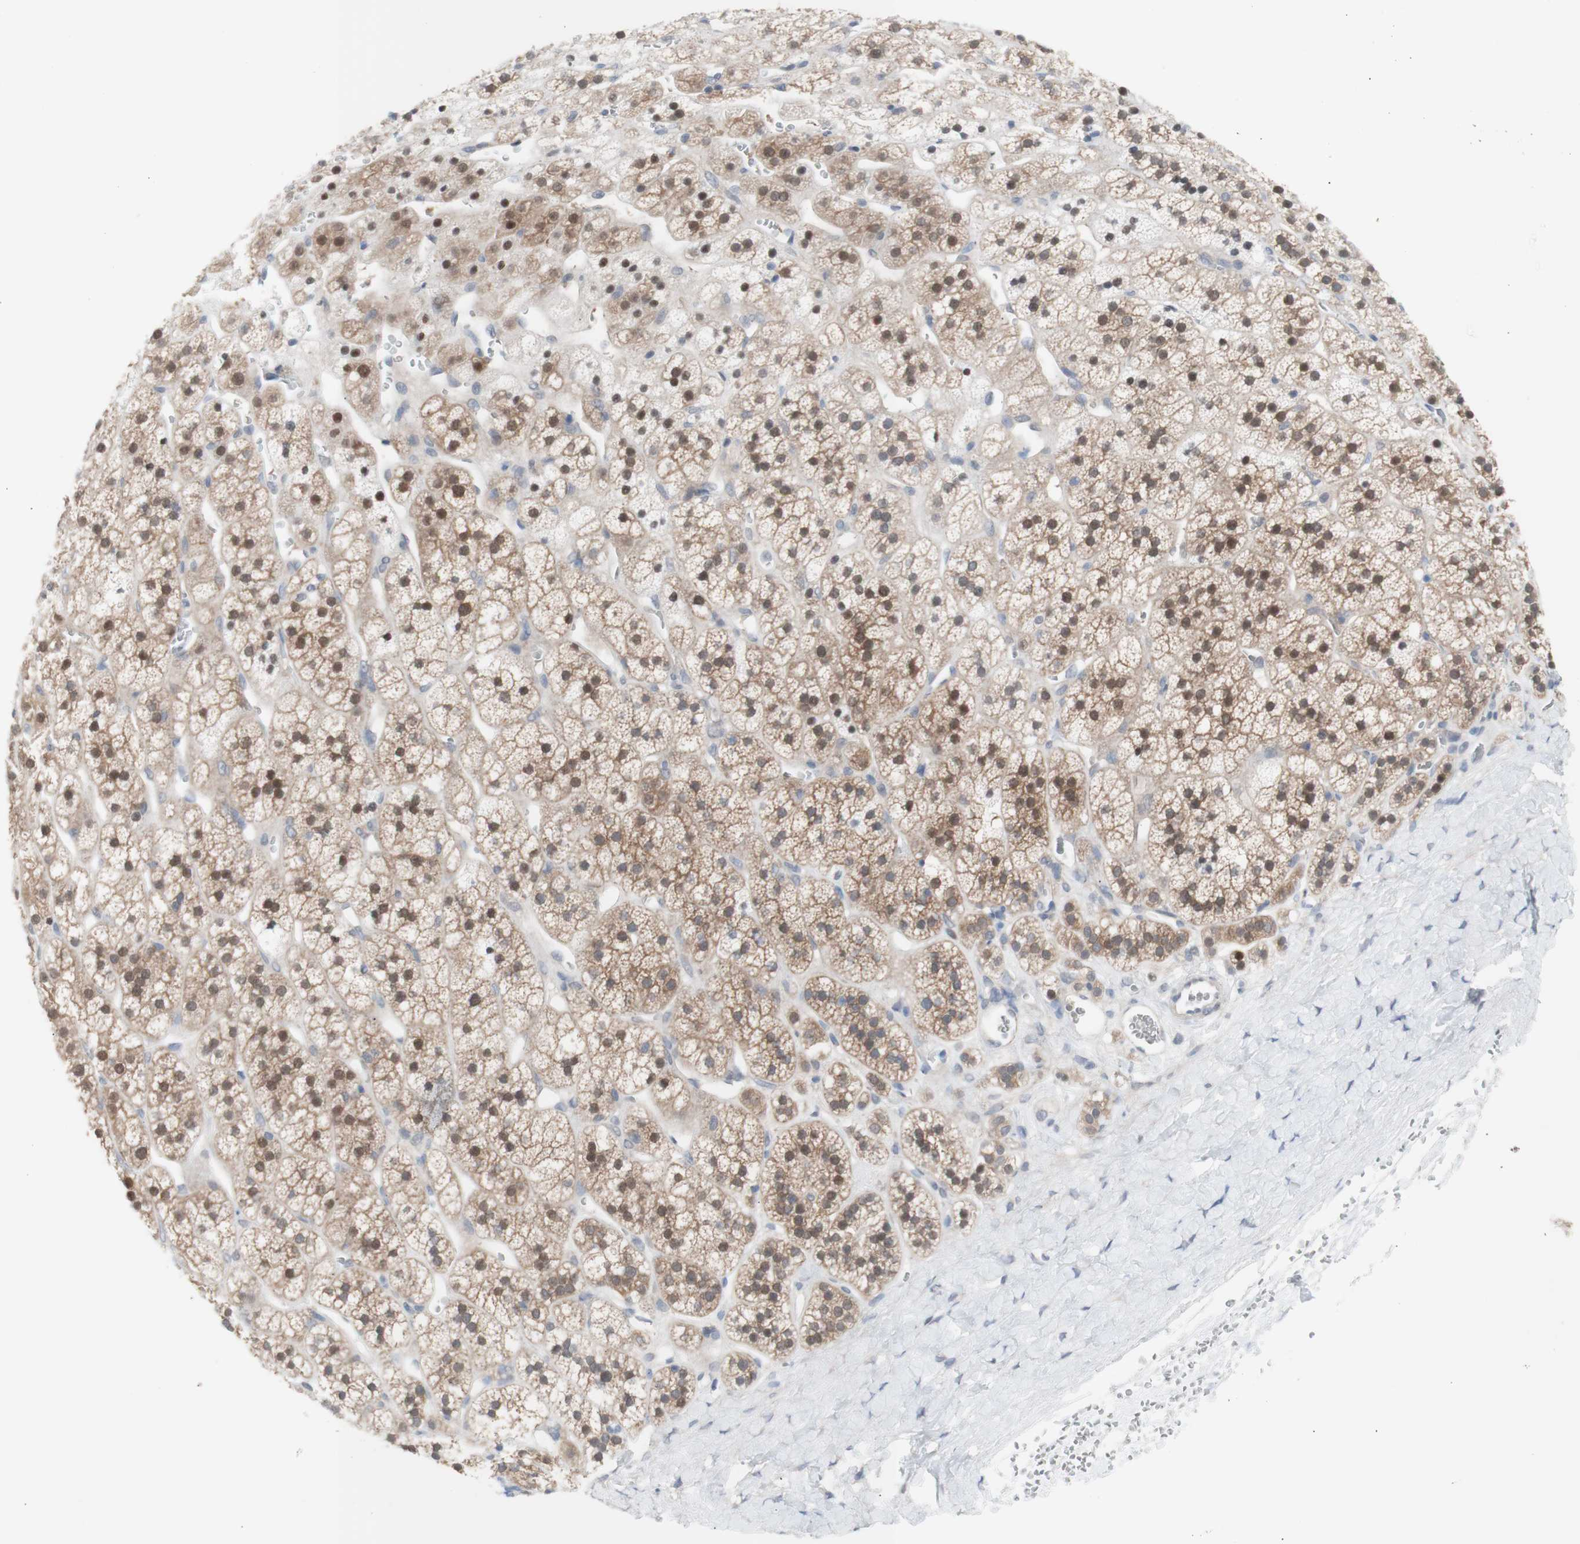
{"staining": {"intensity": "moderate", "quantity": ">75%", "location": "cytoplasmic/membranous,nuclear"}, "tissue": "adrenal gland", "cell_type": "Glandular cells", "image_type": "normal", "snomed": [{"axis": "morphology", "description": "Normal tissue, NOS"}, {"axis": "topography", "description": "Adrenal gland"}], "caption": "Brown immunohistochemical staining in normal adrenal gland displays moderate cytoplasmic/membranous,nuclear staining in approximately >75% of glandular cells. The protein is stained brown, and the nuclei are stained in blue (DAB IHC with brightfield microscopy, high magnification).", "gene": "PRMT5", "patient": {"sex": "male", "age": 56}}